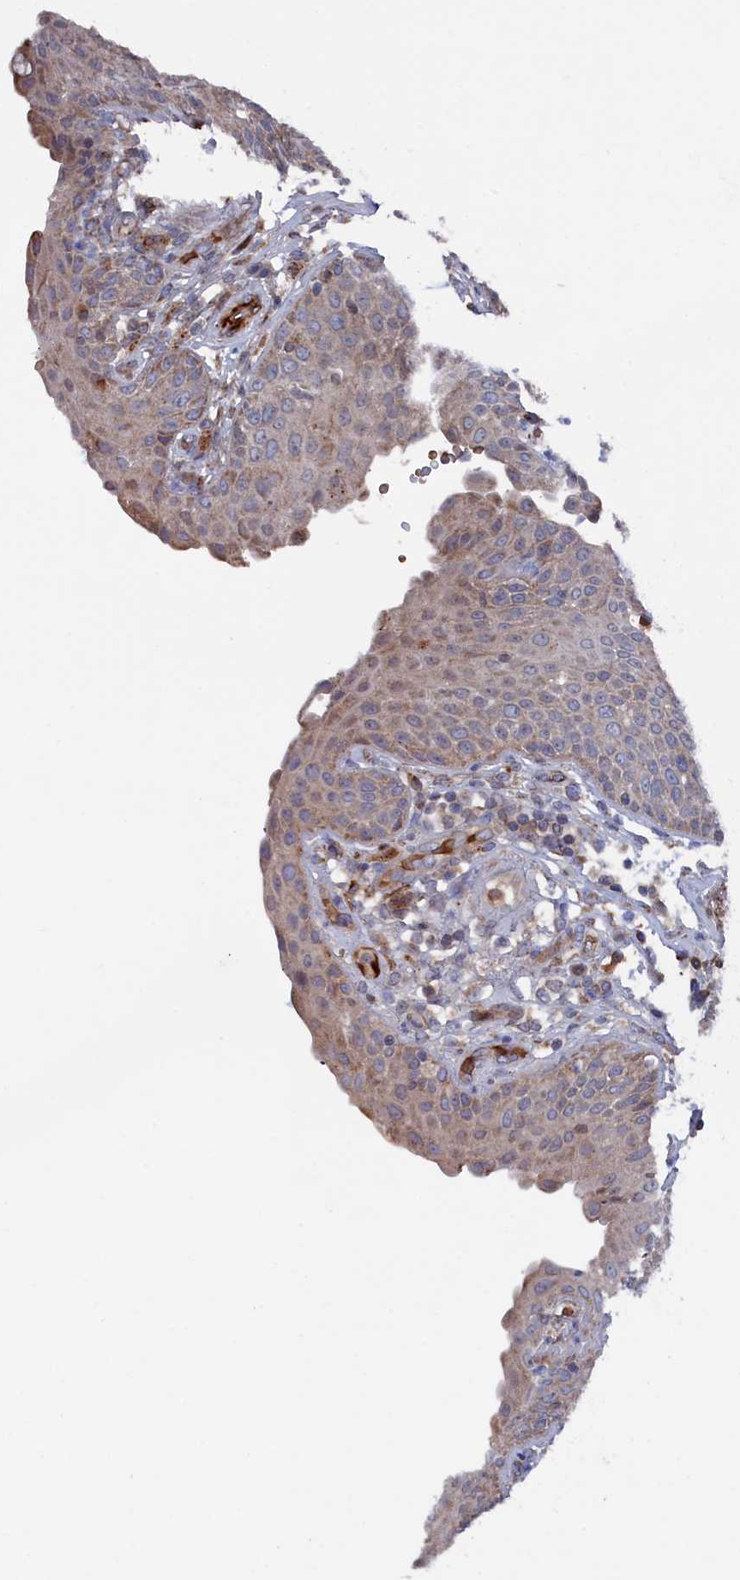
{"staining": {"intensity": "weak", "quantity": ">75%", "location": "cytoplasmic/membranous"}, "tissue": "urinary bladder", "cell_type": "Urothelial cells", "image_type": "normal", "snomed": [{"axis": "morphology", "description": "Normal tissue, NOS"}, {"axis": "topography", "description": "Urinary bladder"}], "caption": "This photomicrograph exhibits immunohistochemistry staining of unremarkable human urinary bladder, with low weak cytoplasmic/membranous positivity in about >75% of urothelial cells.", "gene": "SMG9", "patient": {"sex": "female", "age": 62}}